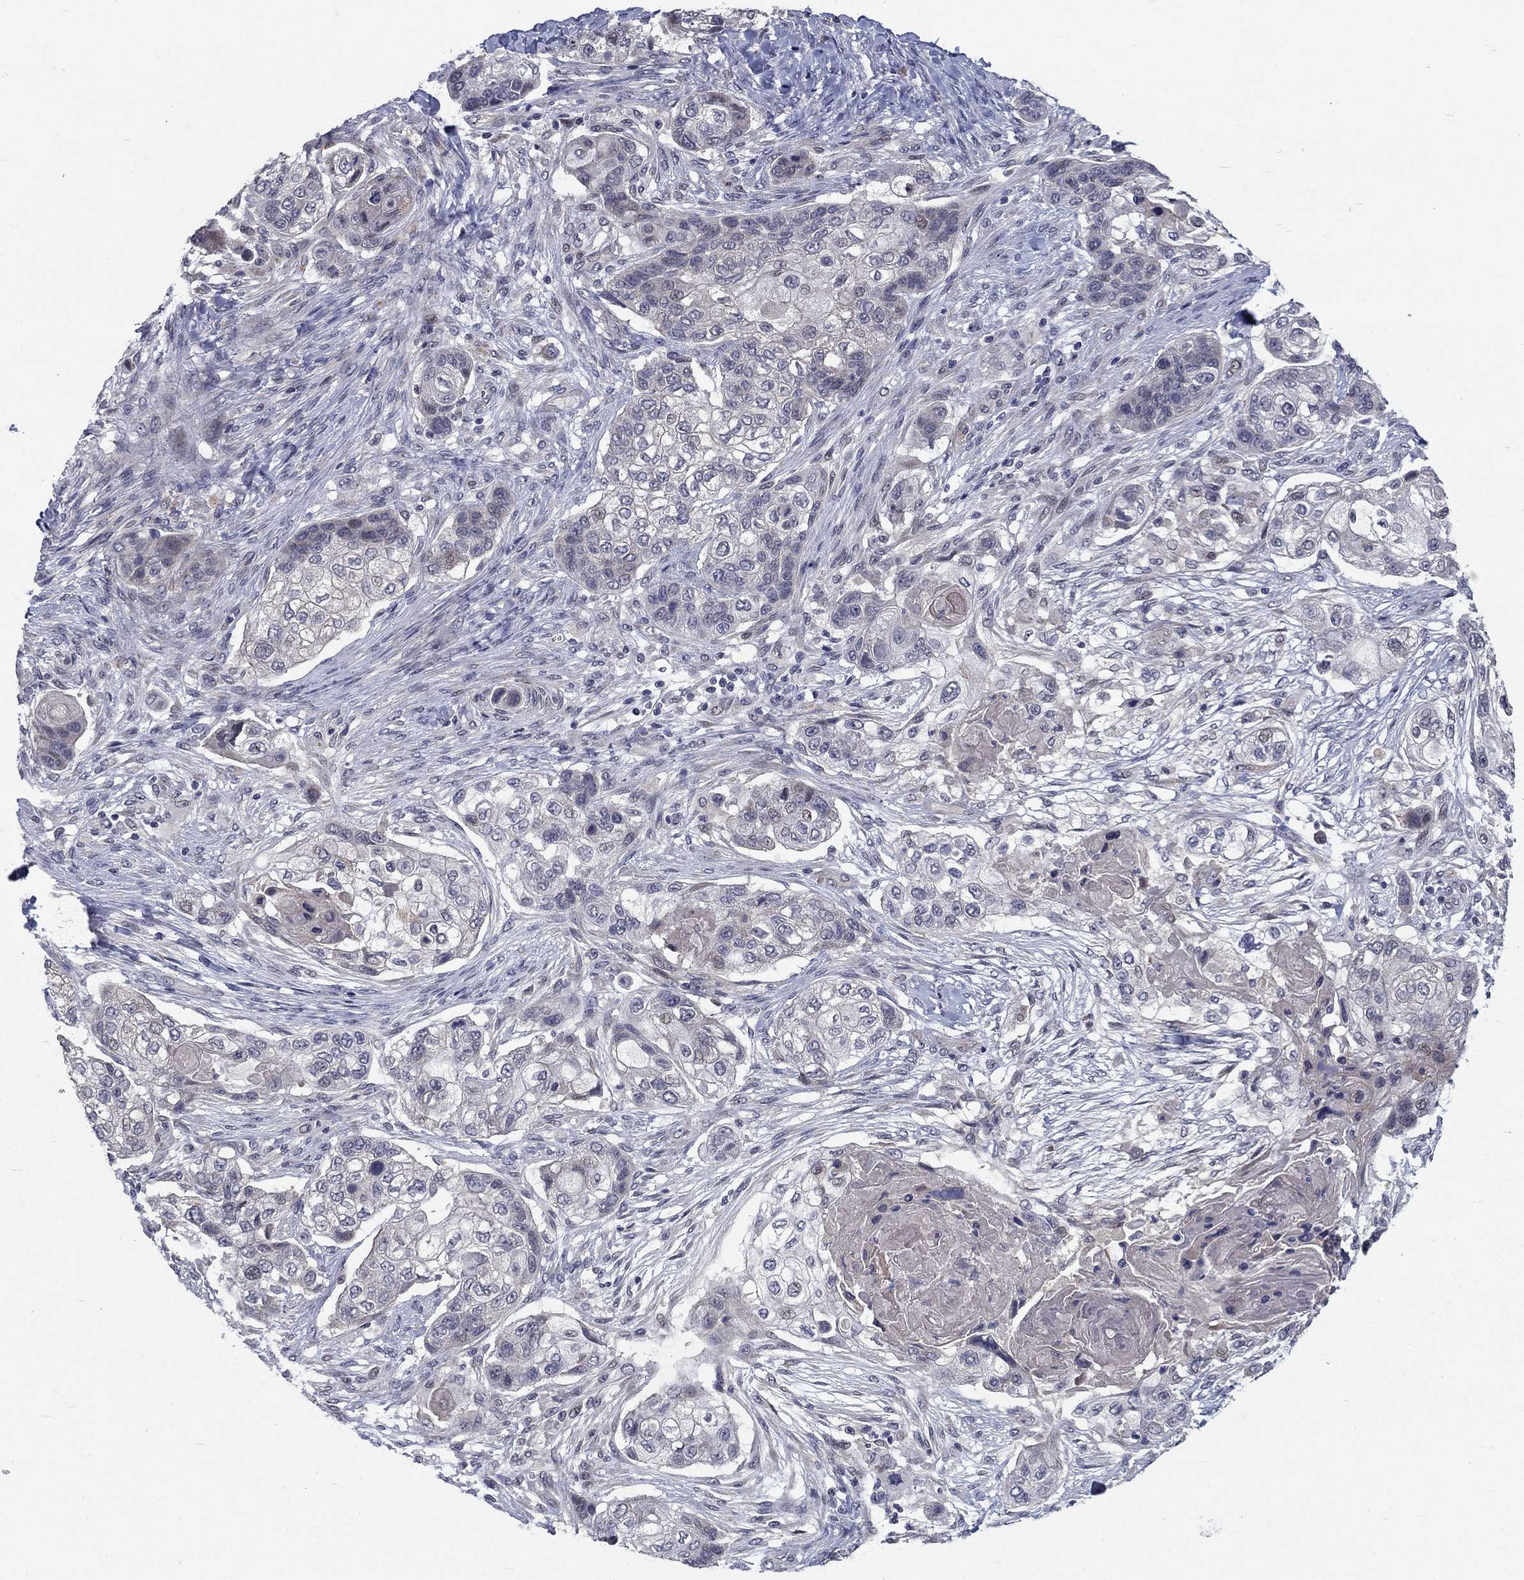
{"staining": {"intensity": "negative", "quantity": "none", "location": "none"}, "tissue": "lung cancer", "cell_type": "Tumor cells", "image_type": "cancer", "snomed": [{"axis": "morphology", "description": "Squamous cell carcinoma, NOS"}, {"axis": "topography", "description": "Lung"}], "caption": "Immunohistochemistry micrograph of neoplastic tissue: human lung cancer (squamous cell carcinoma) stained with DAB displays no significant protein expression in tumor cells.", "gene": "FAM3B", "patient": {"sex": "male", "age": 69}}